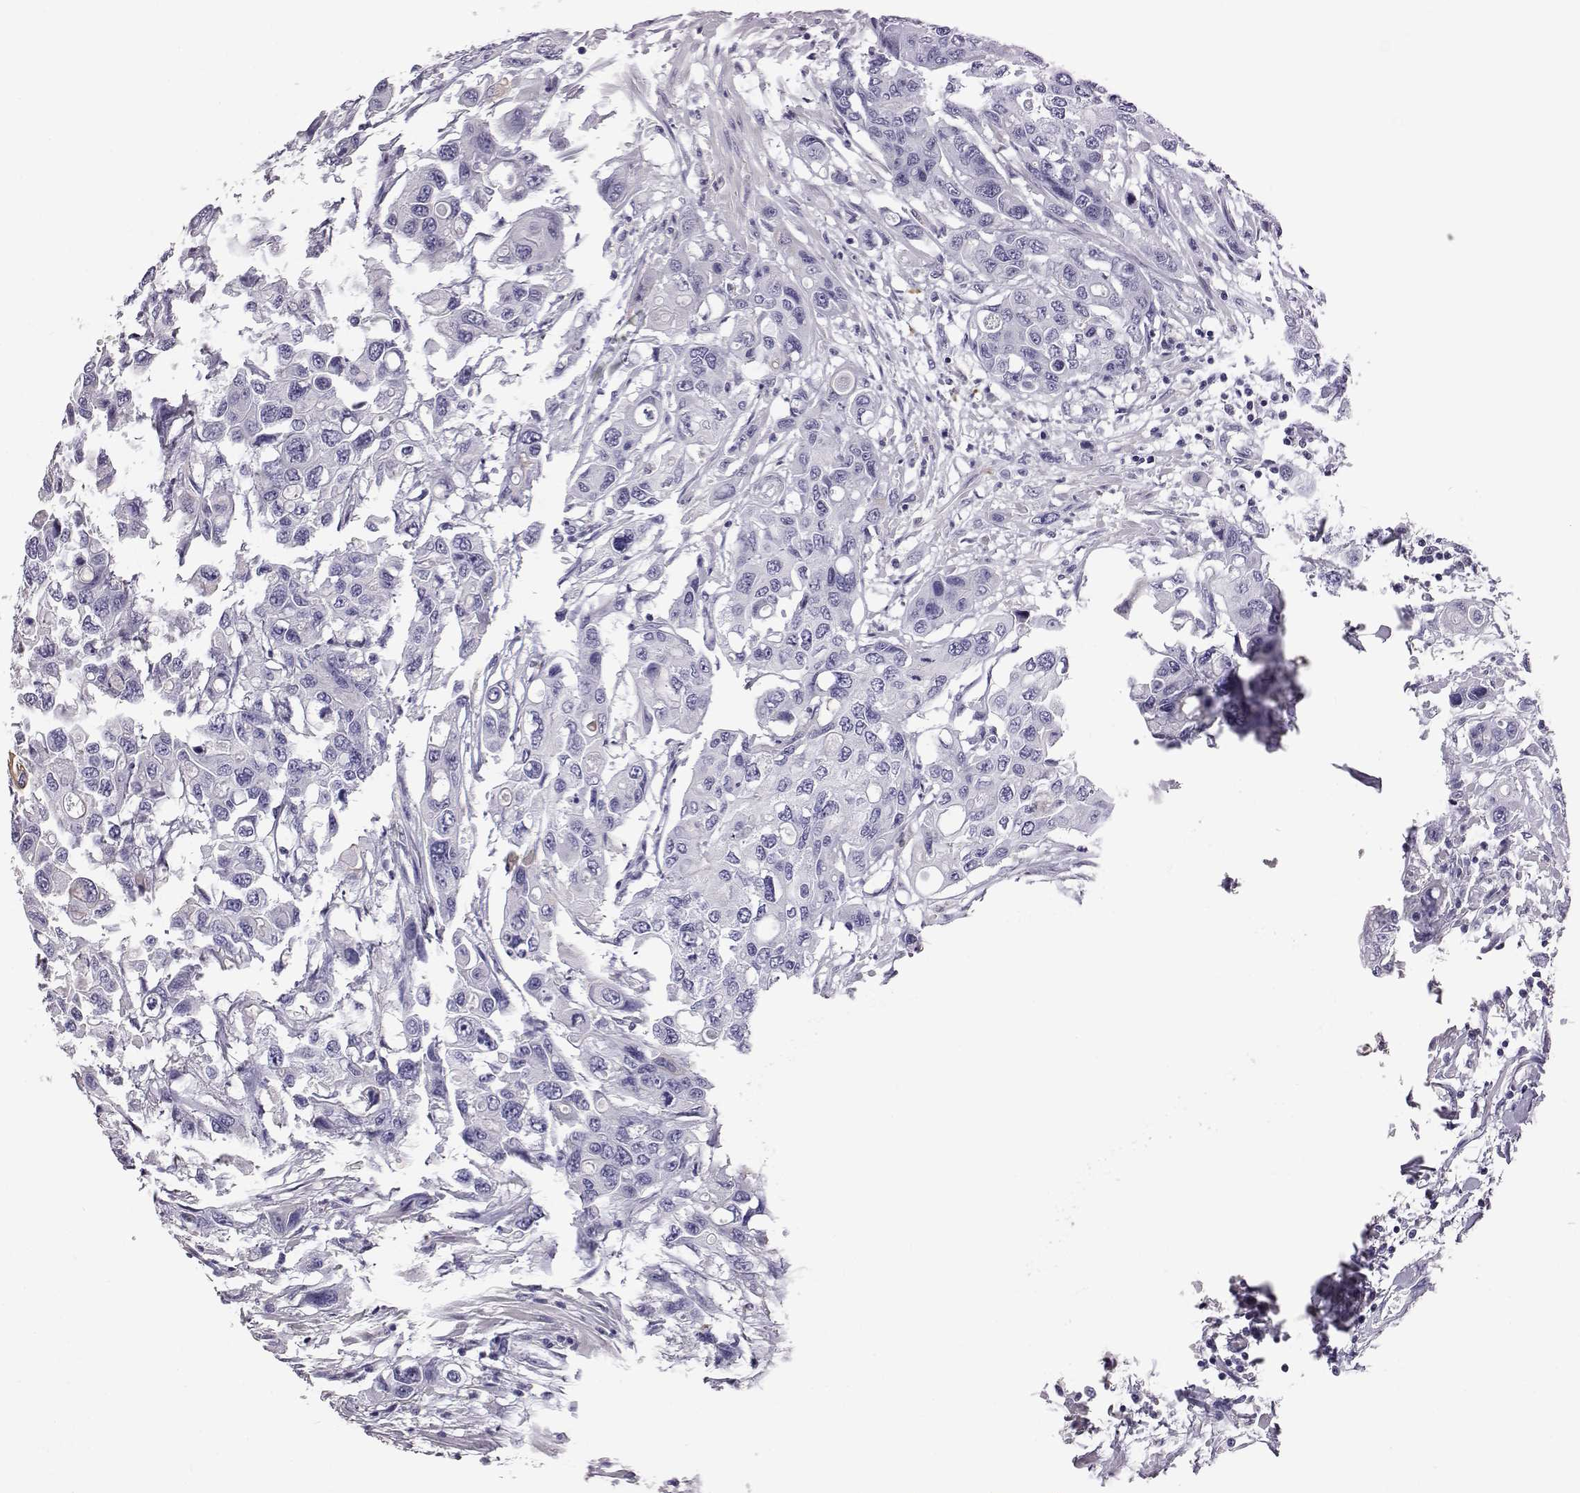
{"staining": {"intensity": "negative", "quantity": "none", "location": "none"}, "tissue": "colorectal cancer", "cell_type": "Tumor cells", "image_type": "cancer", "snomed": [{"axis": "morphology", "description": "Adenocarcinoma, NOS"}, {"axis": "topography", "description": "Colon"}], "caption": "Tumor cells are negative for protein expression in human adenocarcinoma (colorectal).", "gene": "AKR1B1", "patient": {"sex": "male", "age": 77}}